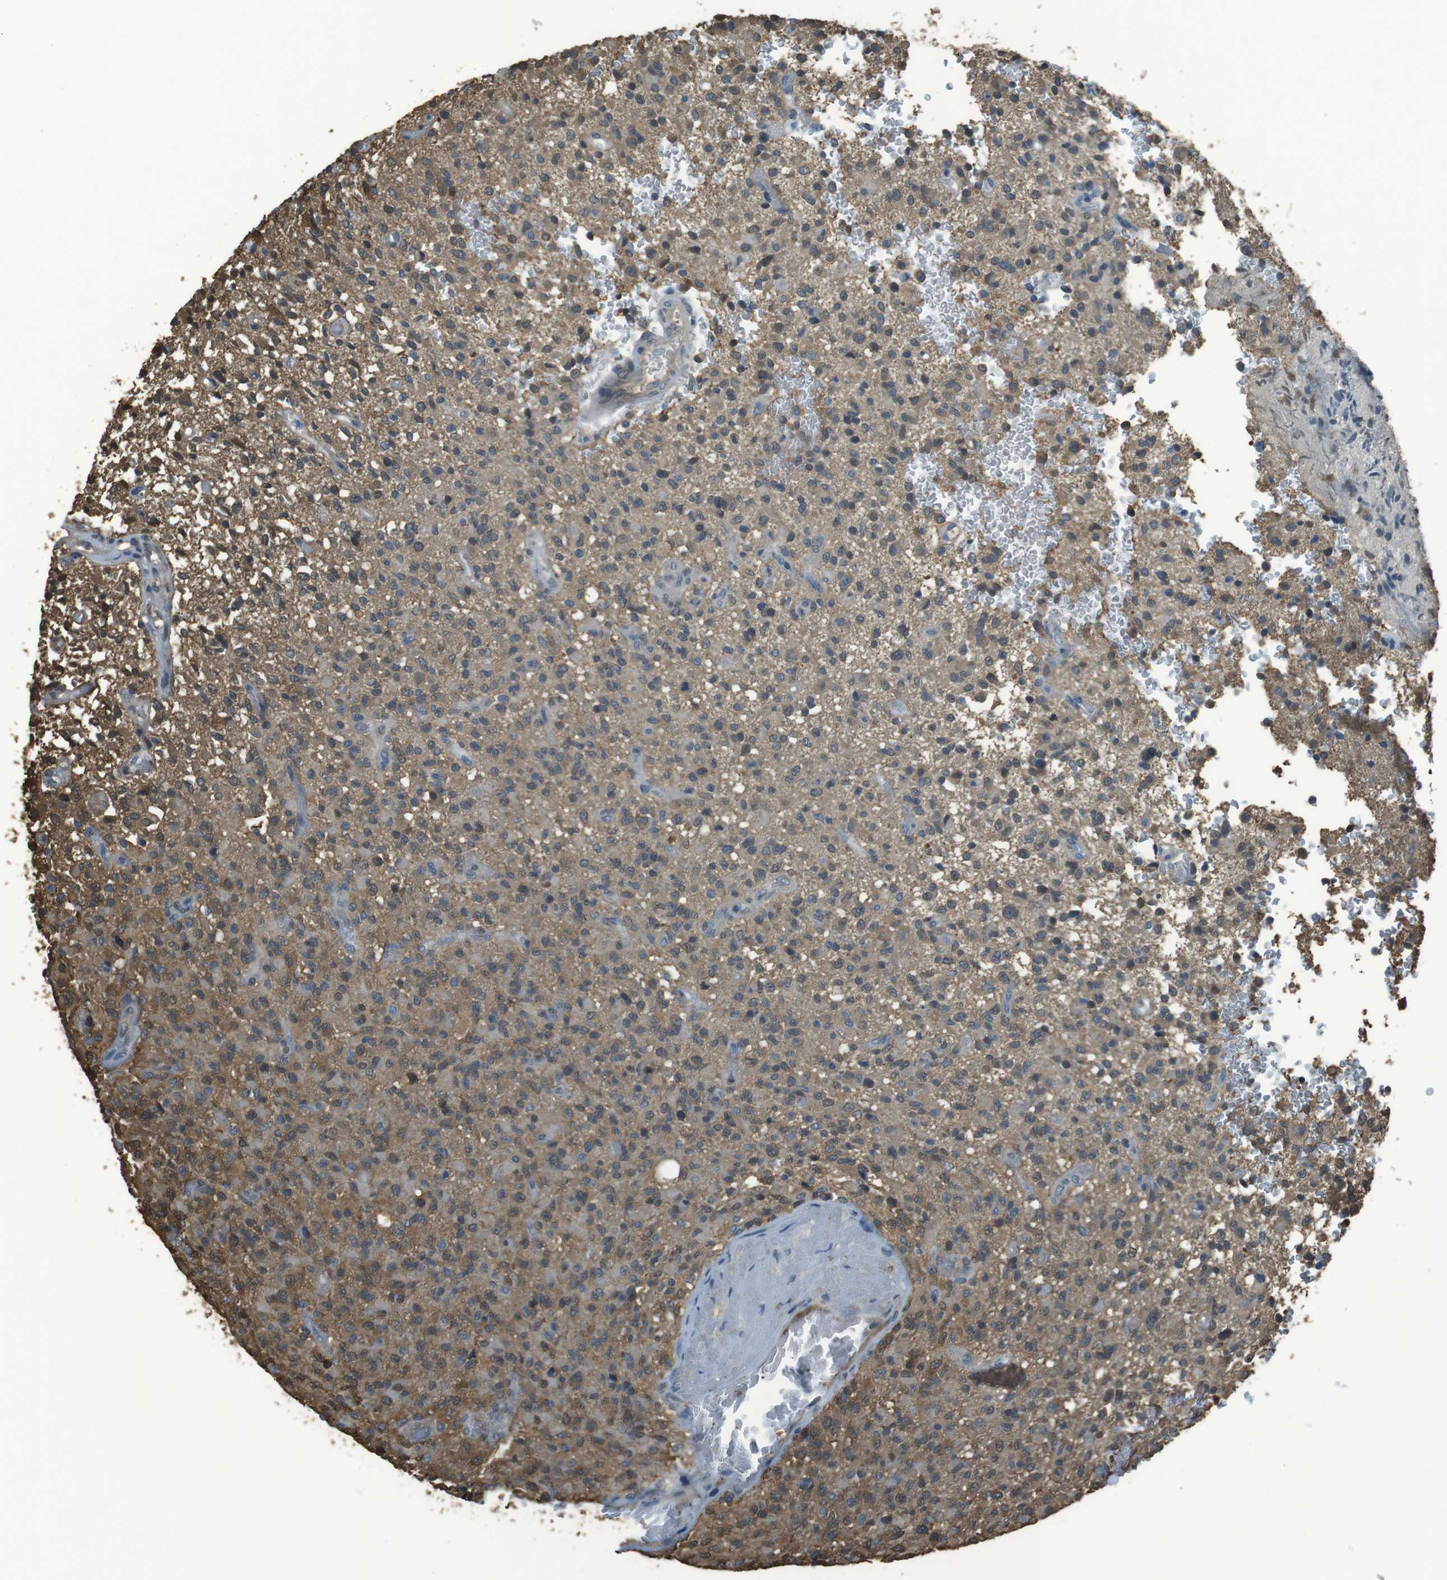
{"staining": {"intensity": "moderate", "quantity": "<25%", "location": "cytoplasmic/membranous"}, "tissue": "glioma", "cell_type": "Tumor cells", "image_type": "cancer", "snomed": [{"axis": "morphology", "description": "Glioma, malignant, High grade"}, {"axis": "topography", "description": "Brain"}], "caption": "An immunohistochemistry (IHC) histopathology image of neoplastic tissue is shown. Protein staining in brown labels moderate cytoplasmic/membranous positivity in glioma within tumor cells. Nuclei are stained in blue.", "gene": "TWSG1", "patient": {"sex": "male", "age": 71}}